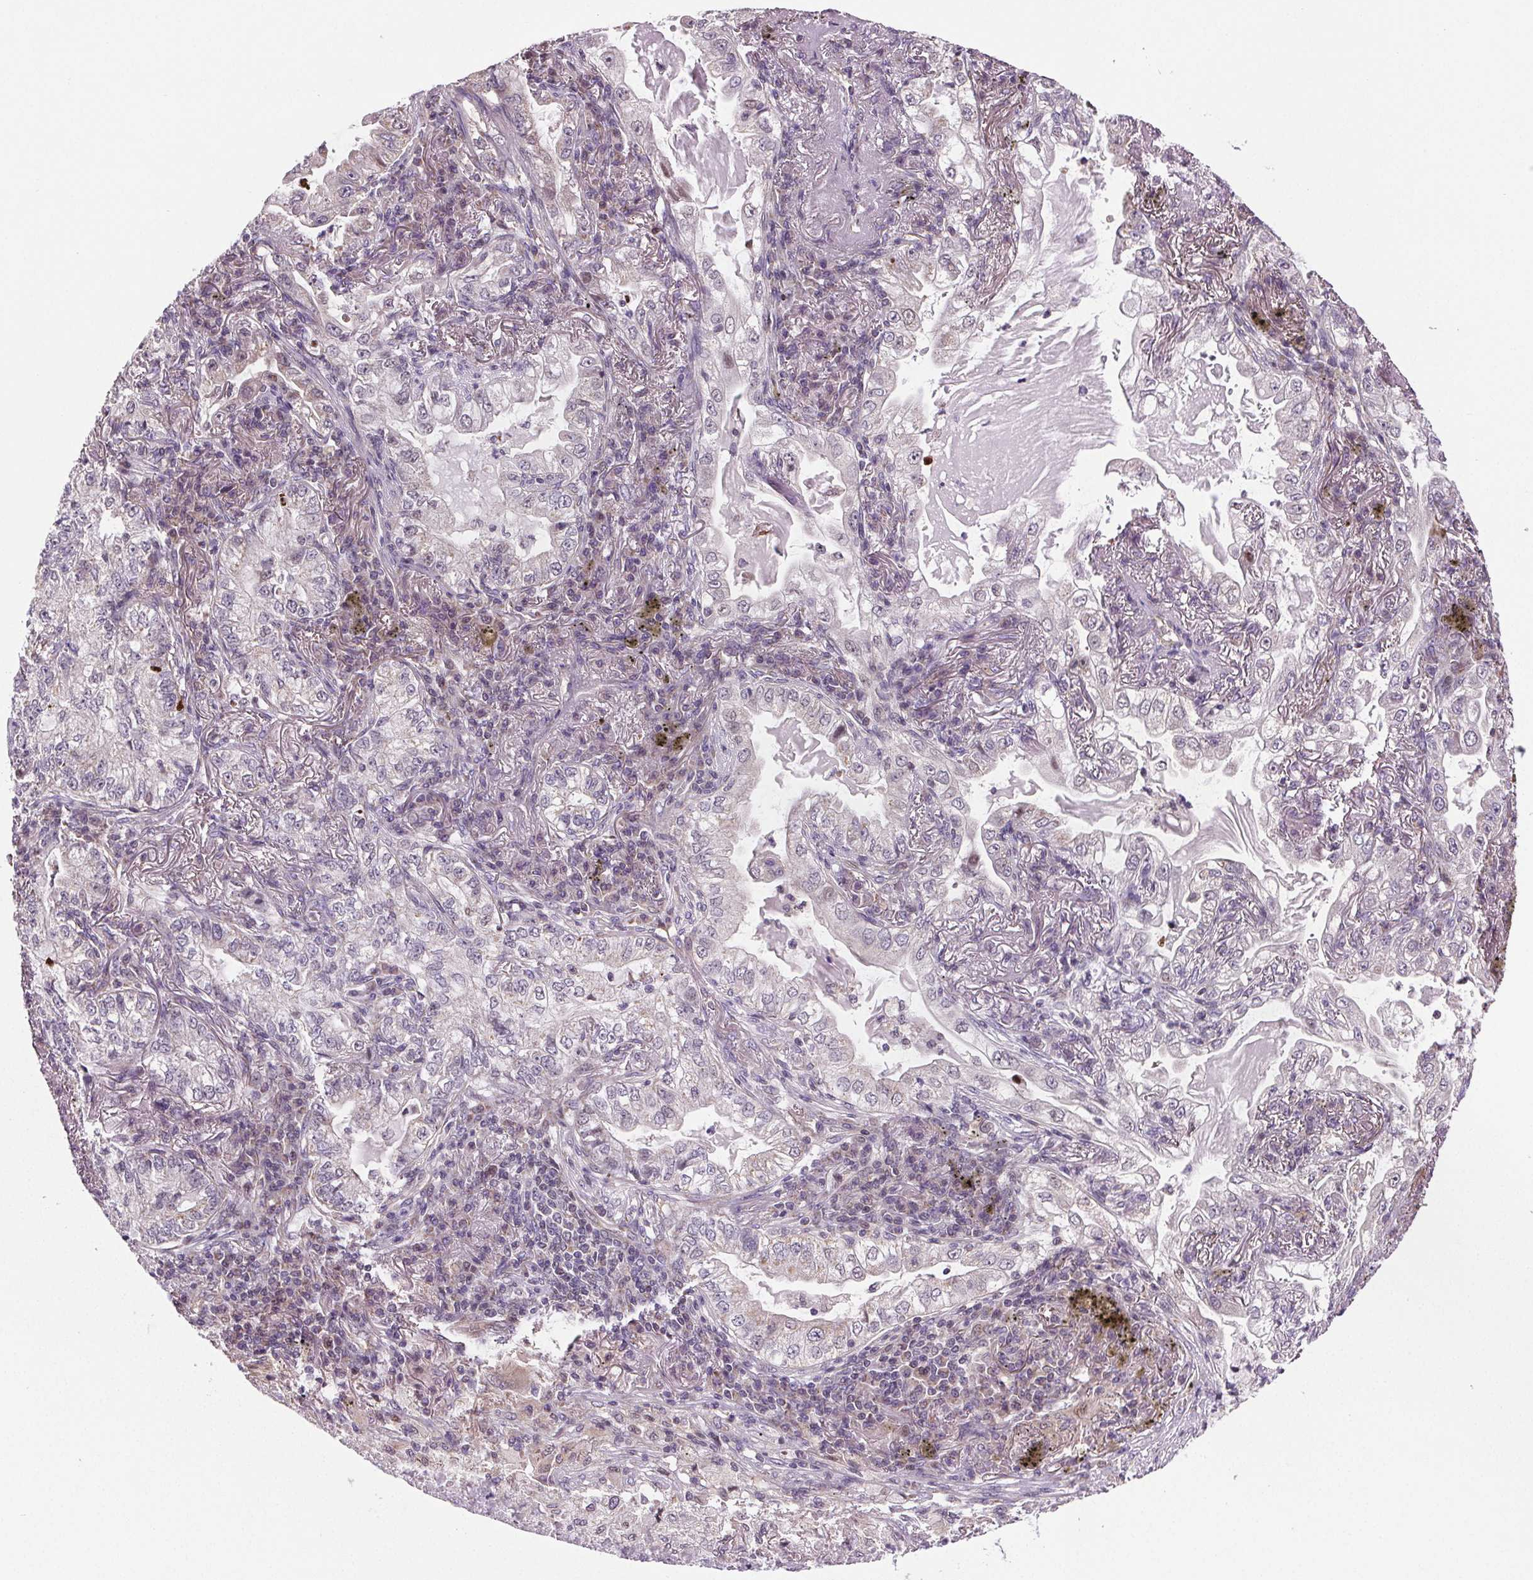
{"staining": {"intensity": "negative", "quantity": "none", "location": "none"}, "tissue": "lung cancer", "cell_type": "Tumor cells", "image_type": "cancer", "snomed": [{"axis": "morphology", "description": "Adenocarcinoma, NOS"}, {"axis": "topography", "description": "Lung"}], "caption": "This image is of adenocarcinoma (lung) stained with immunohistochemistry to label a protein in brown with the nuclei are counter-stained blue. There is no positivity in tumor cells.", "gene": "SUCLA2", "patient": {"sex": "female", "age": 73}}